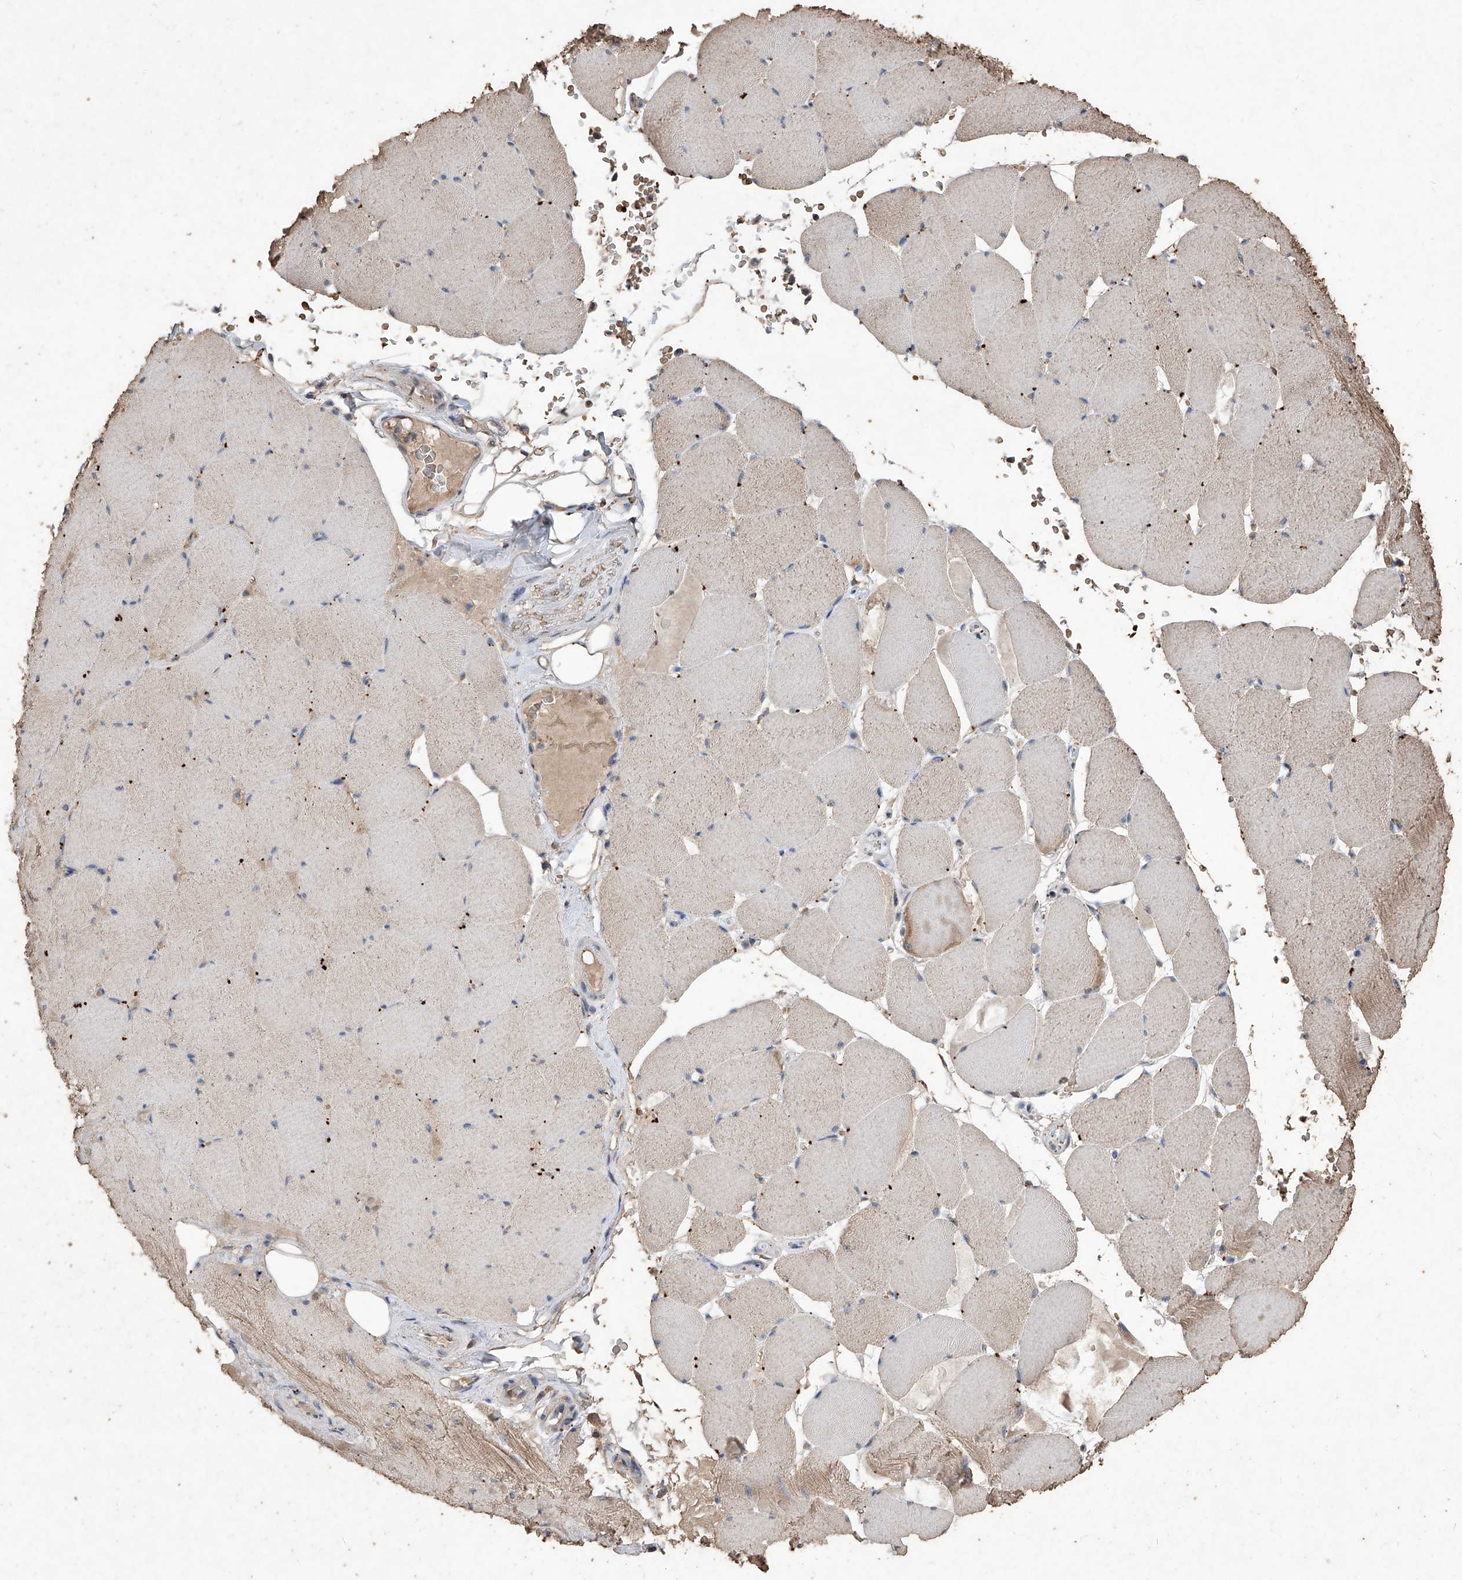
{"staining": {"intensity": "weak", "quantity": "25%-75%", "location": "cytoplasmic/membranous"}, "tissue": "skeletal muscle", "cell_type": "Myocytes", "image_type": "normal", "snomed": [{"axis": "morphology", "description": "Normal tissue, NOS"}, {"axis": "topography", "description": "Skeletal muscle"}, {"axis": "topography", "description": "Head-Neck"}], "caption": "The histopathology image displays immunohistochemical staining of normal skeletal muscle. There is weak cytoplasmic/membranous positivity is seen in about 25%-75% of myocytes.", "gene": "EML1", "patient": {"sex": "male", "age": 66}}